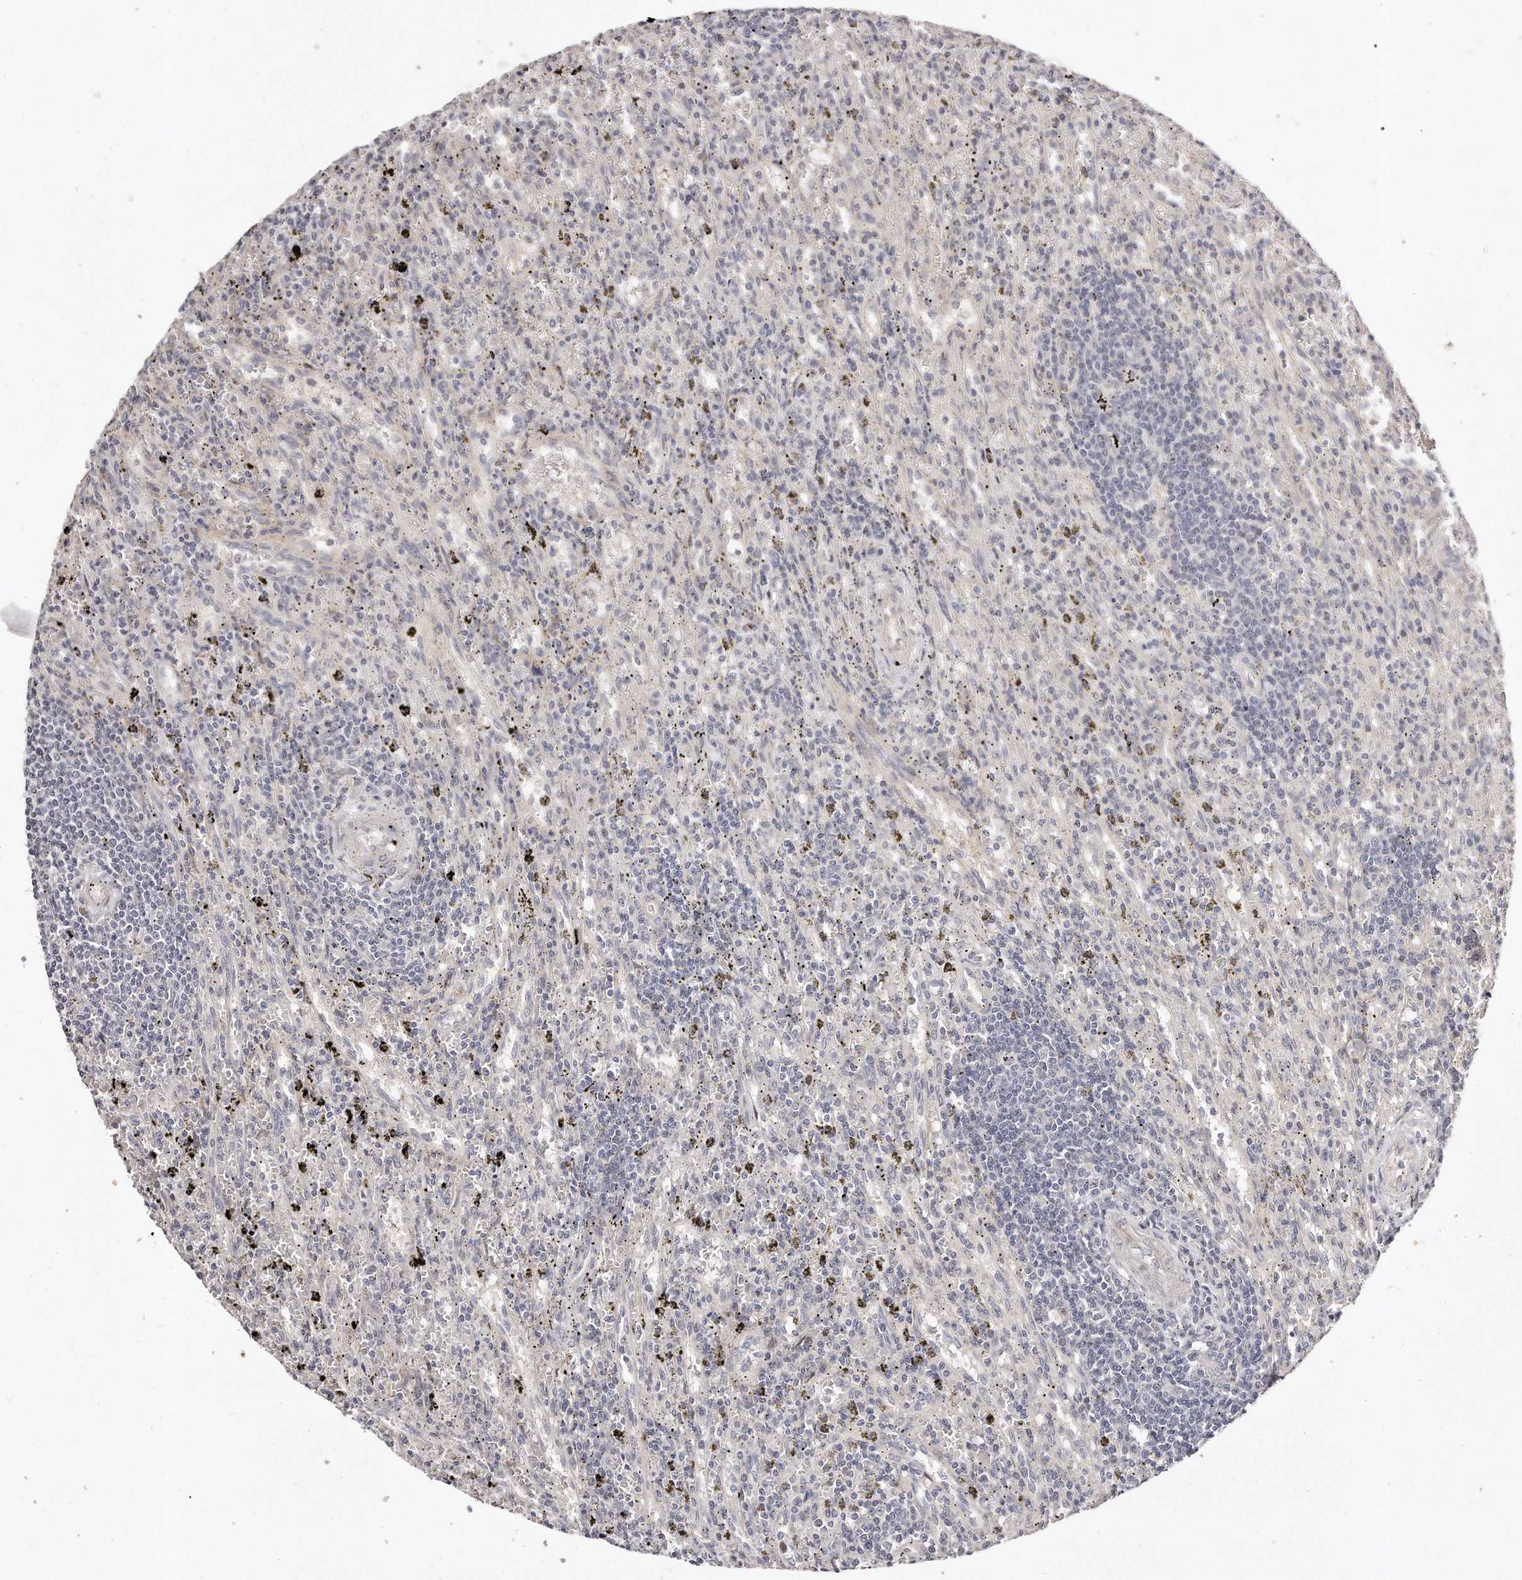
{"staining": {"intensity": "negative", "quantity": "none", "location": "none"}, "tissue": "lymphoma", "cell_type": "Tumor cells", "image_type": "cancer", "snomed": [{"axis": "morphology", "description": "Malignant lymphoma, non-Hodgkin's type, Low grade"}, {"axis": "topography", "description": "Spleen"}], "caption": "This is an immunohistochemistry (IHC) histopathology image of human low-grade malignant lymphoma, non-Hodgkin's type. There is no positivity in tumor cells.", "gene": "CASZ1", "patient": {"sex": "male", "age": 76}}